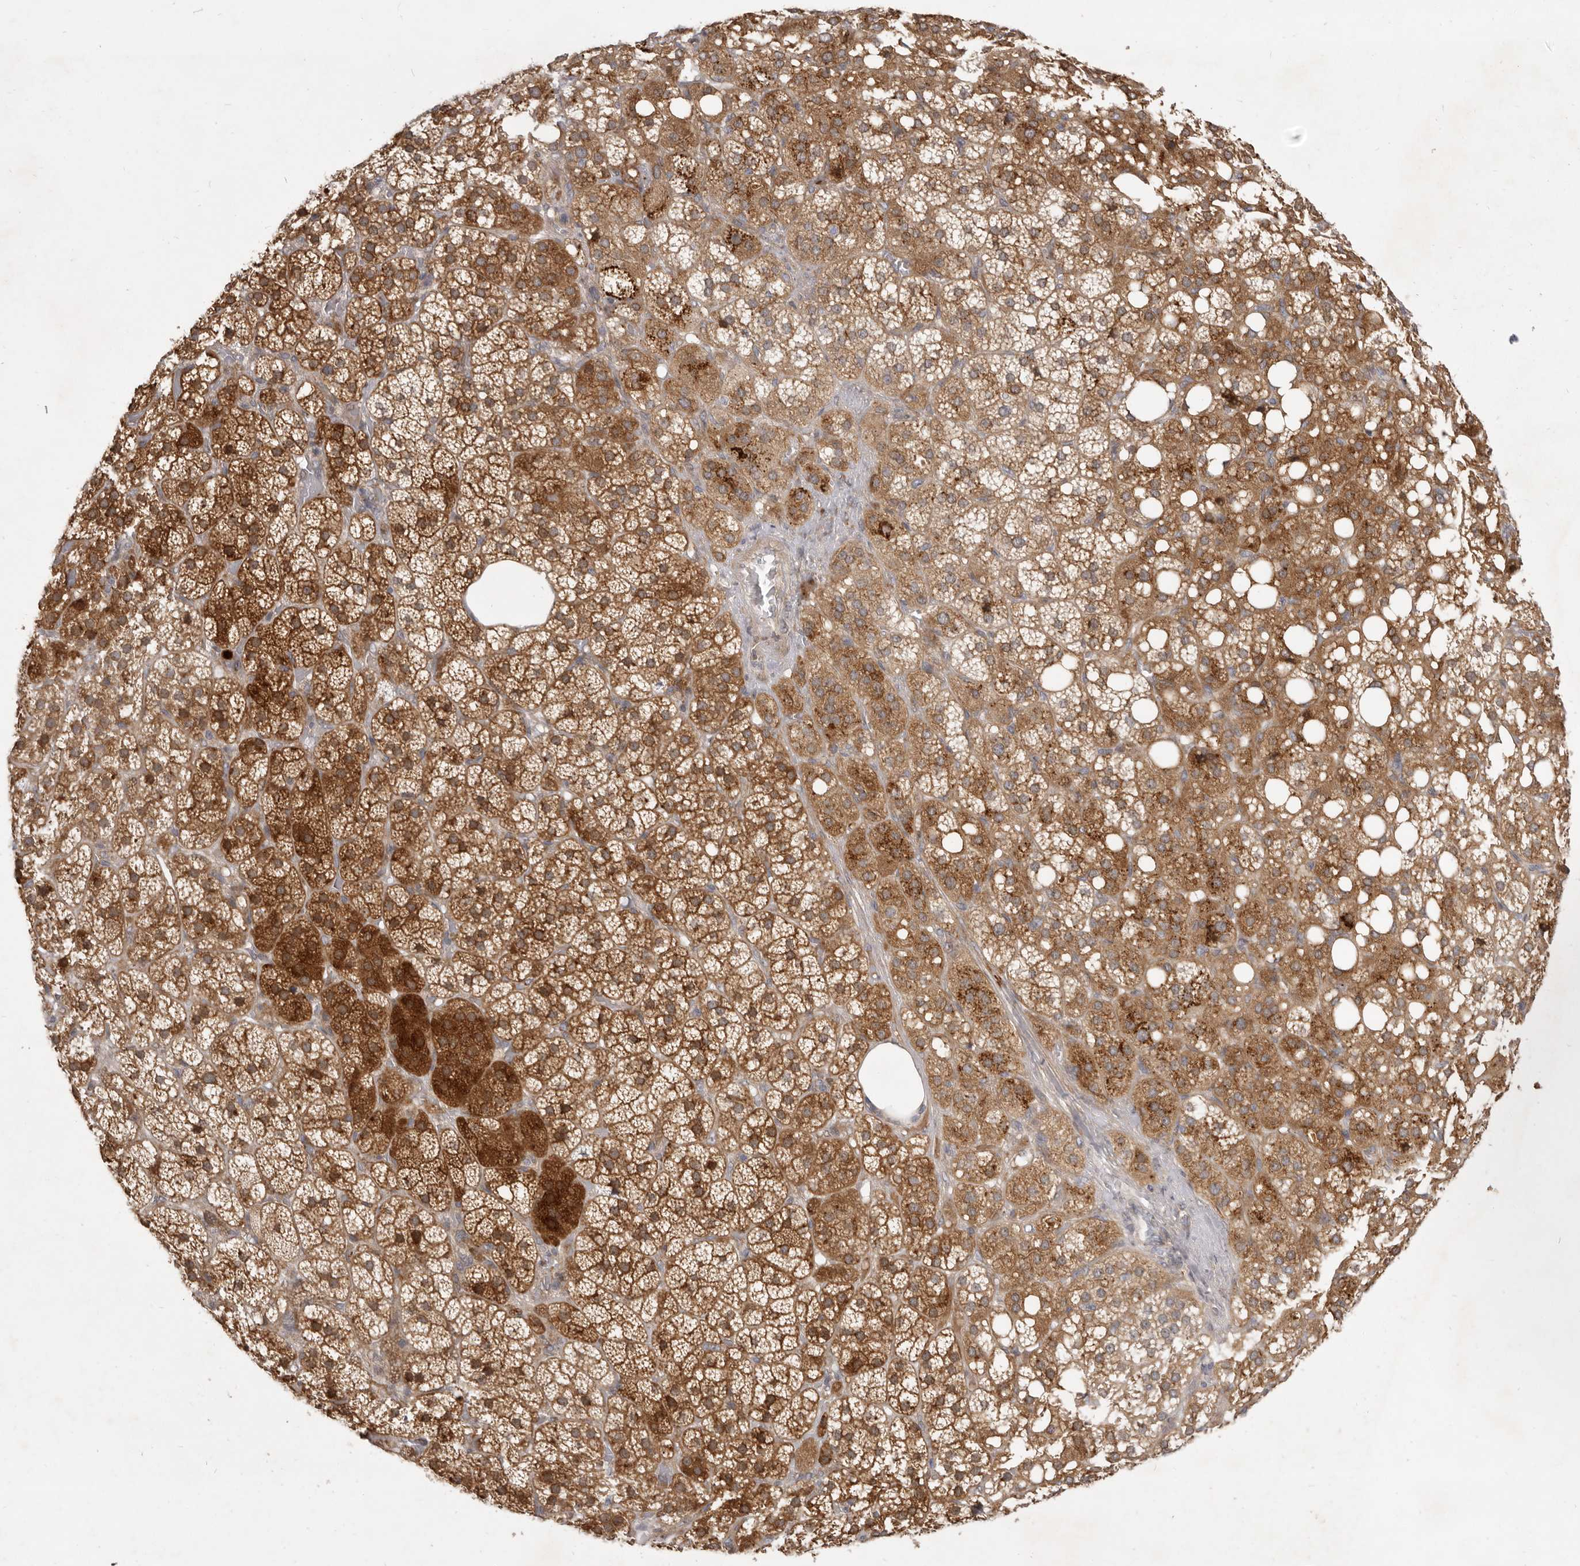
{"staining": {"intensity": "strong", "quantity": ">75%", "location": "cytoplasmic/membranous"}, "tissue": "adrenal gland", "cell_type": "Glandular cells", "image_type": "normal", "snomed": [{"axis": "morphology", "description": "Normal tissue, NOS"}, {"axis": "topography", "description": "Adrenal gland"}], "caption": "A photomicrograph showing strong cytoplasmic/membranous expression in approximately >75% of glandular cells in normal adrenal gland, as visualized by brown immunohistochemical staining.", "gene": "TBC1D8B", "patient": {"sex": "female", "age": 59}}